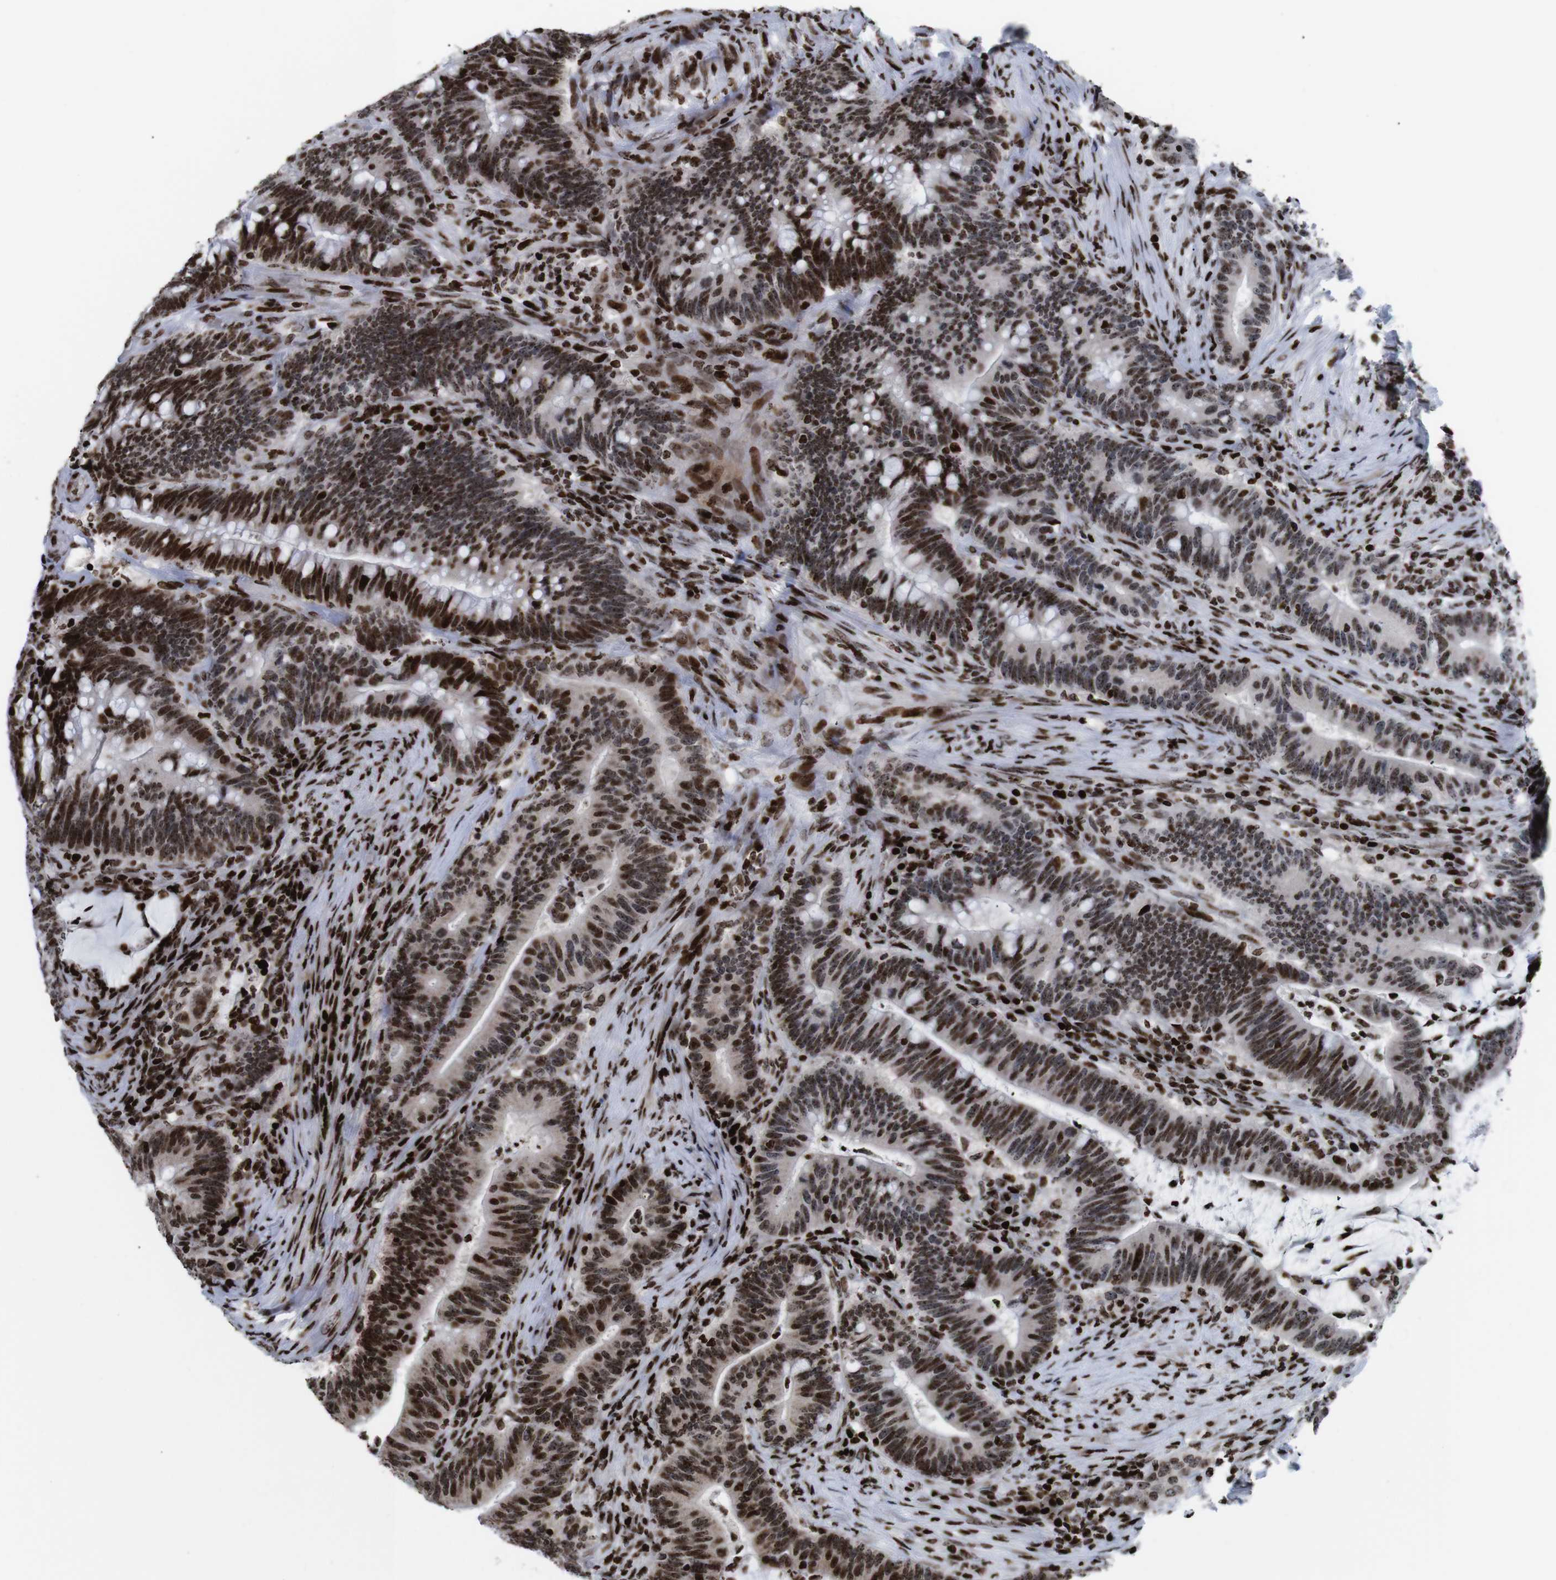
{"staining": {"intensity": "strong", "quantity": ">75%", "location": "nuclear"}, "tissue": "colorectal cancer", "cell_type": "Tumor cells", "image_type": "cancer", "snomed": [{"axis": "morphology", "description": "Normal tissue, NOS"}, {"axis": "morphology", "description": "Adenocarcinoma, NOS"}, {"axis": "topography", "description": "Colon"}], "caption": "Tumor cells reveal strong nuclear expression in approximately >75% of cells in colorectal adenocarcinoma.", "gene": "H1-4", "patient": {"sex": "female", "age": 66}}